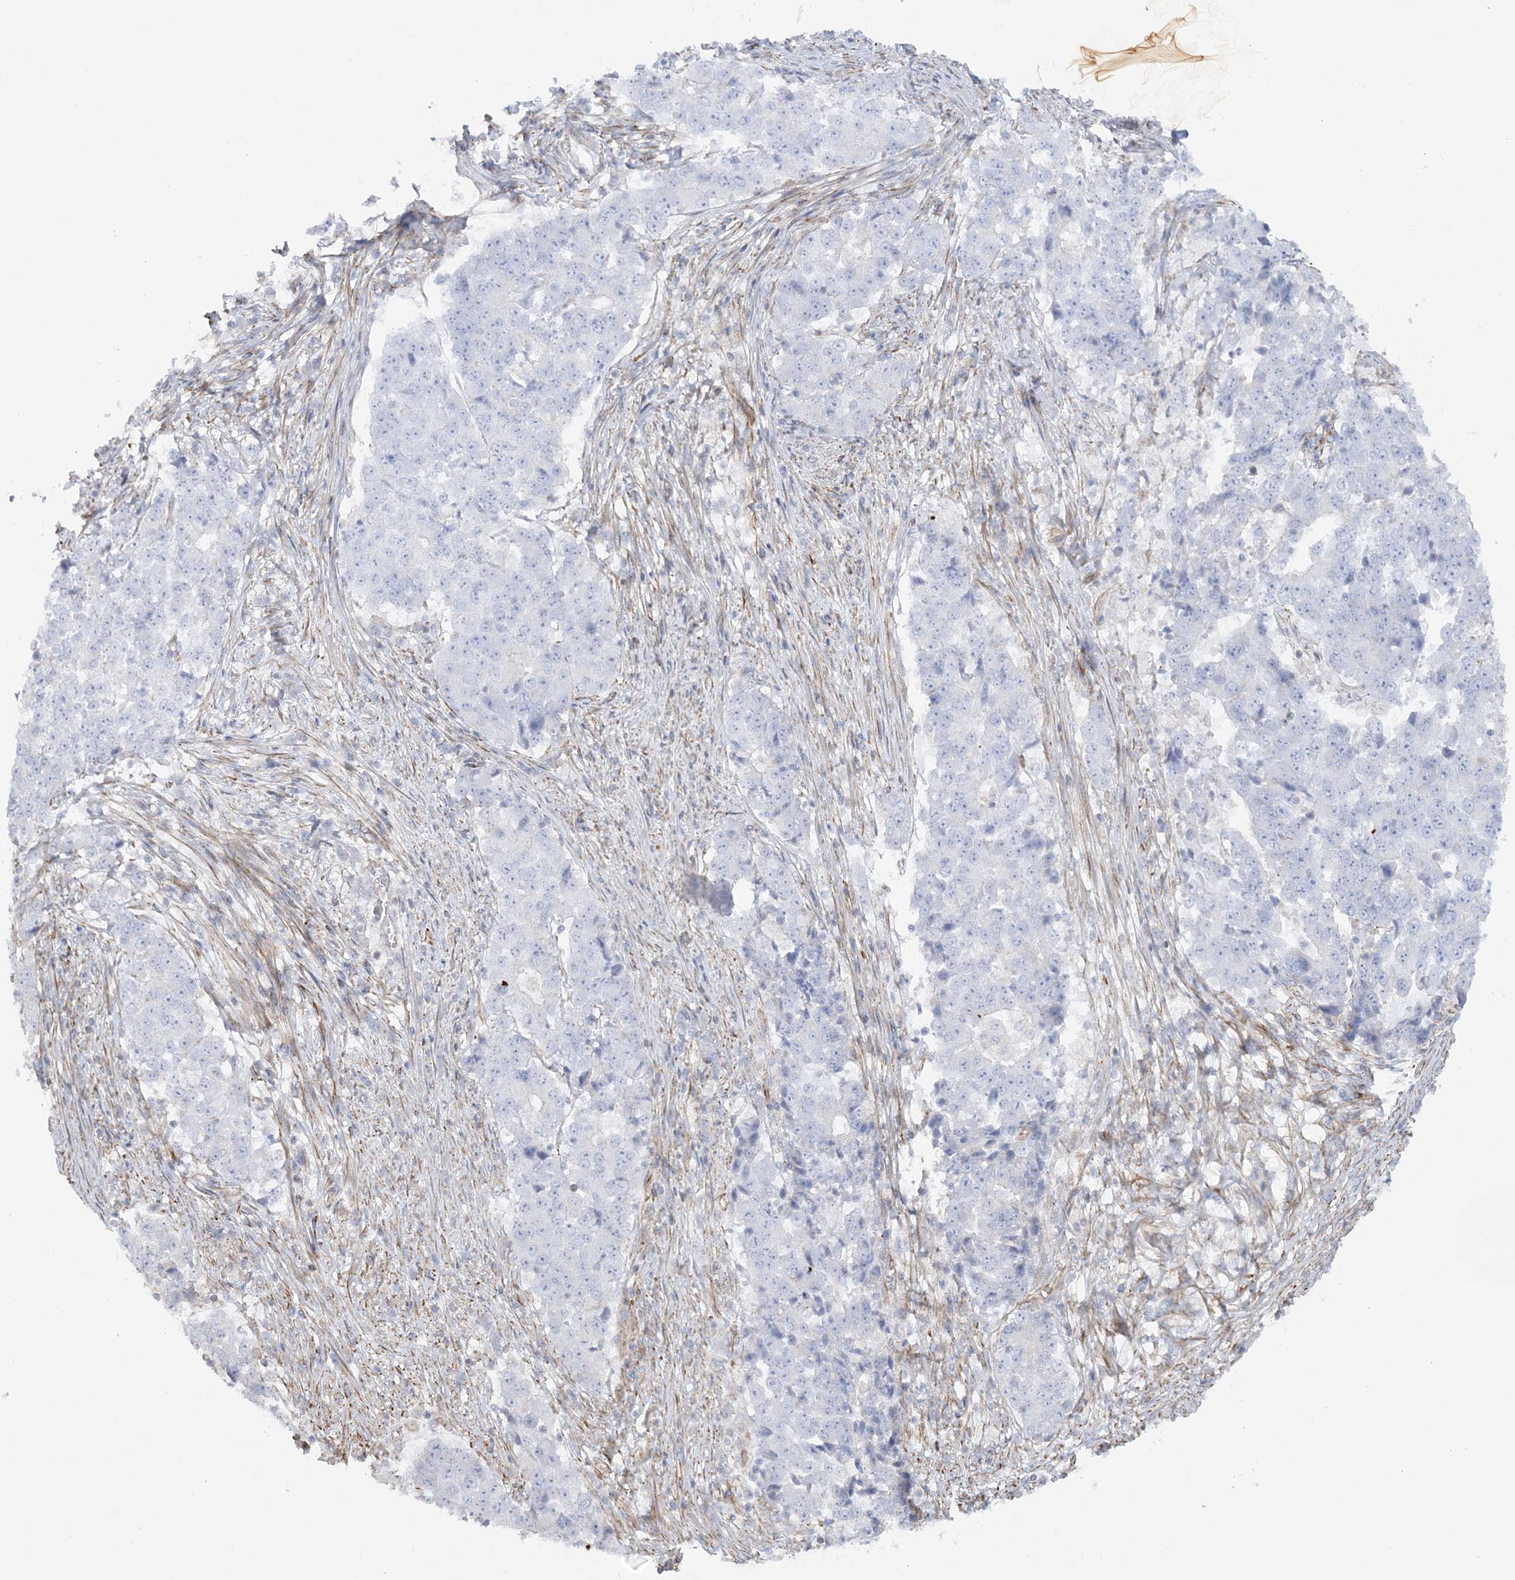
{"staining": {"intensity": "negative", "quantity": "none", "location": "none"}, "tissue": "stomach cancer", "cell_type": "Tumor cells", "image_type": "cancer", "snomed": [{"axis": "morphology", "description": "Adenocarcinoma, NOS"}, {"axis": "topography", "description": "Stomach"}], "caption": "High magnification brightfield microscopy of stomach cancer (adenocarcinoma) stained with DAB (brown) and counterstained with hematoxylin (blue): tumor cells show no significant staining.", "gene": "SCLT1", "patient": {"sex": "male", "age": 59}}